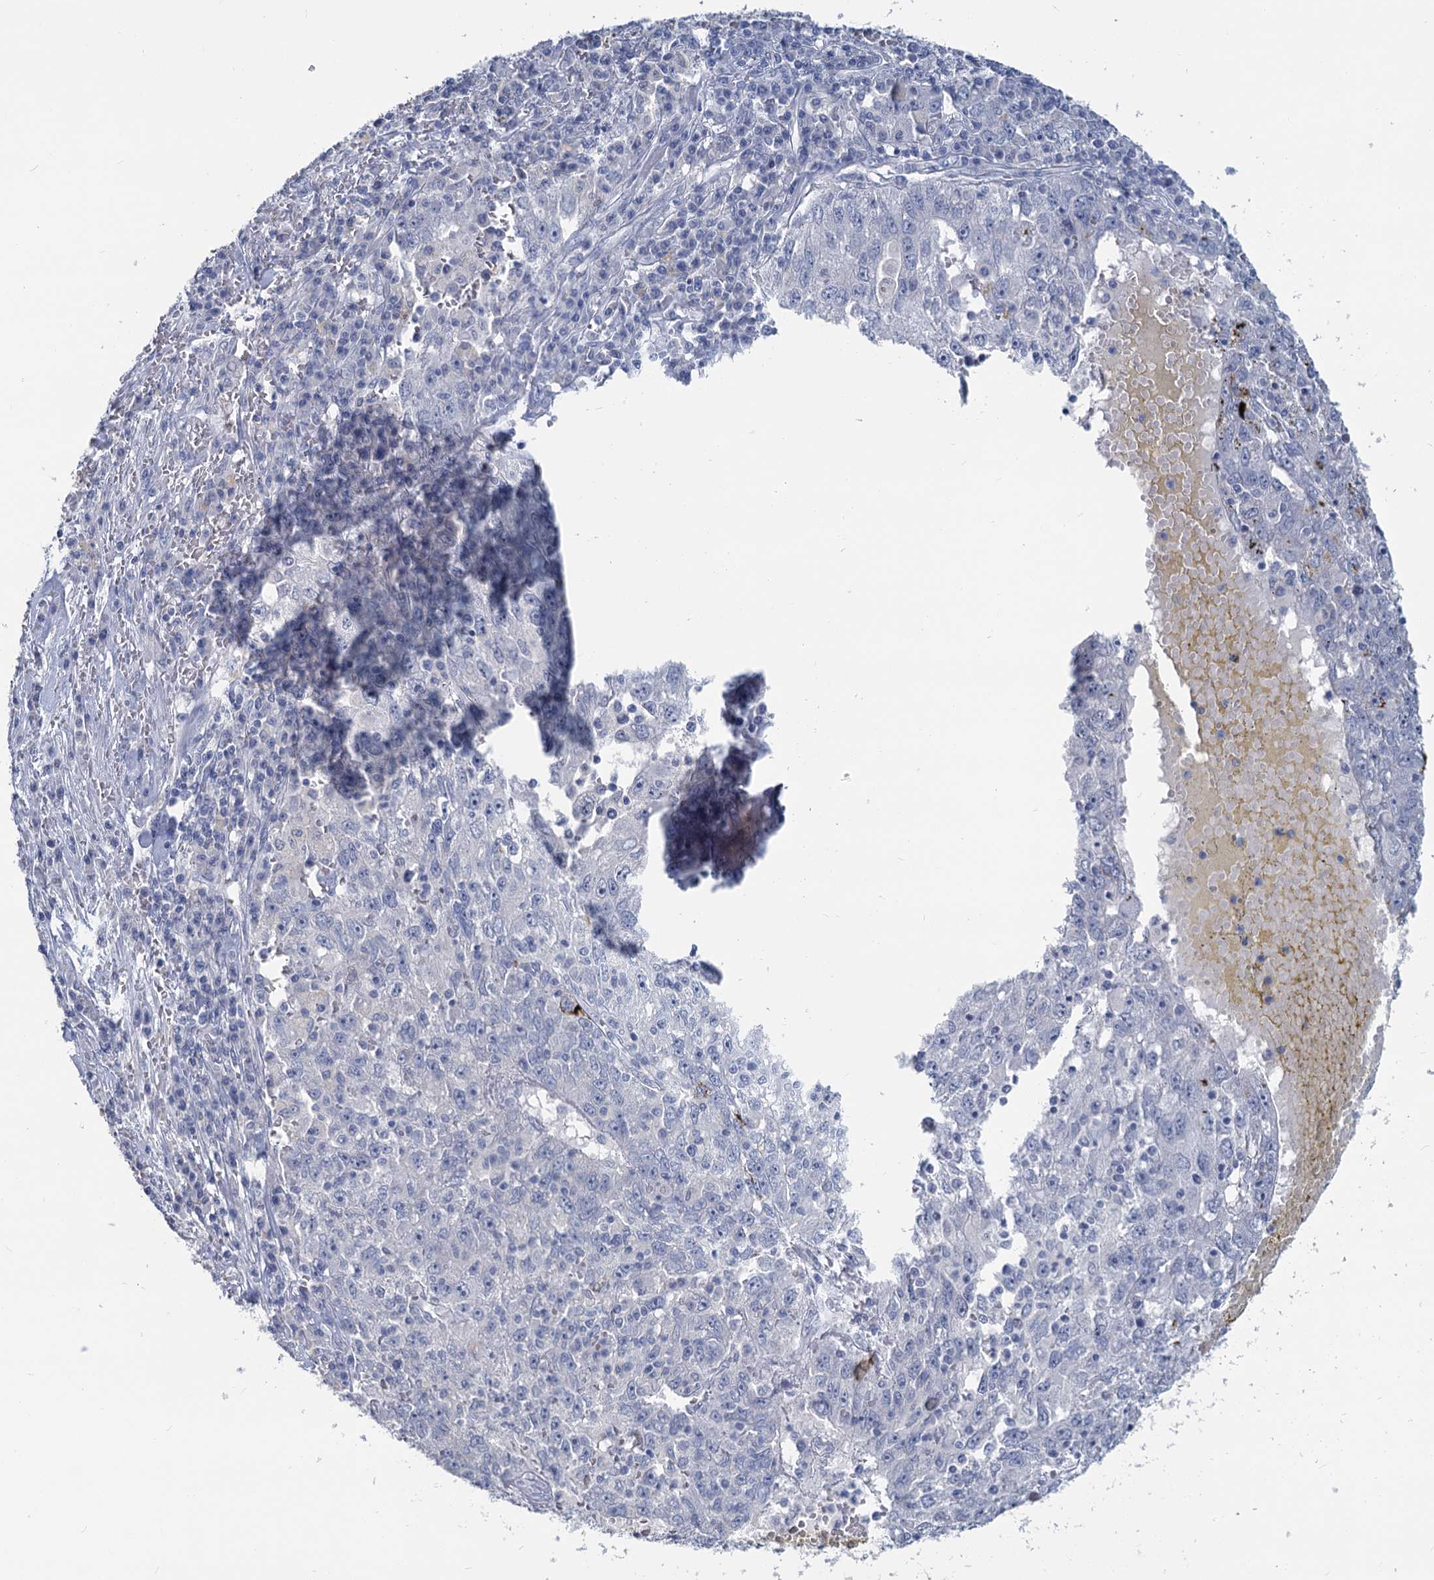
{"staining": {"intensity": "negative", "quantity": "none", "location": "none"}, "tissue": "liver cancer", "cell_type": "Tumor cells", "image_type": "cancer", "snomed": [{"axis": "morphology", "description": "Carcinoma, Hepatocellular, NOS"}, {"axis": "topography", "description": "Liver"}], "caption": "Immunohistochemistry micrograph of neoplastic tissue: human liver hepatocellular carcinoma stained with DAB (3,3'-diaminobenzidine) displays no significant protein expression in tumor cells. The staining is performed using DAB (3,3'-diaminobenzidine) brown chromogen with nuclei counter-stained in using hematoxylin.", "gene": "CHGA", "patient": {"sex": "male", "age": 49}}